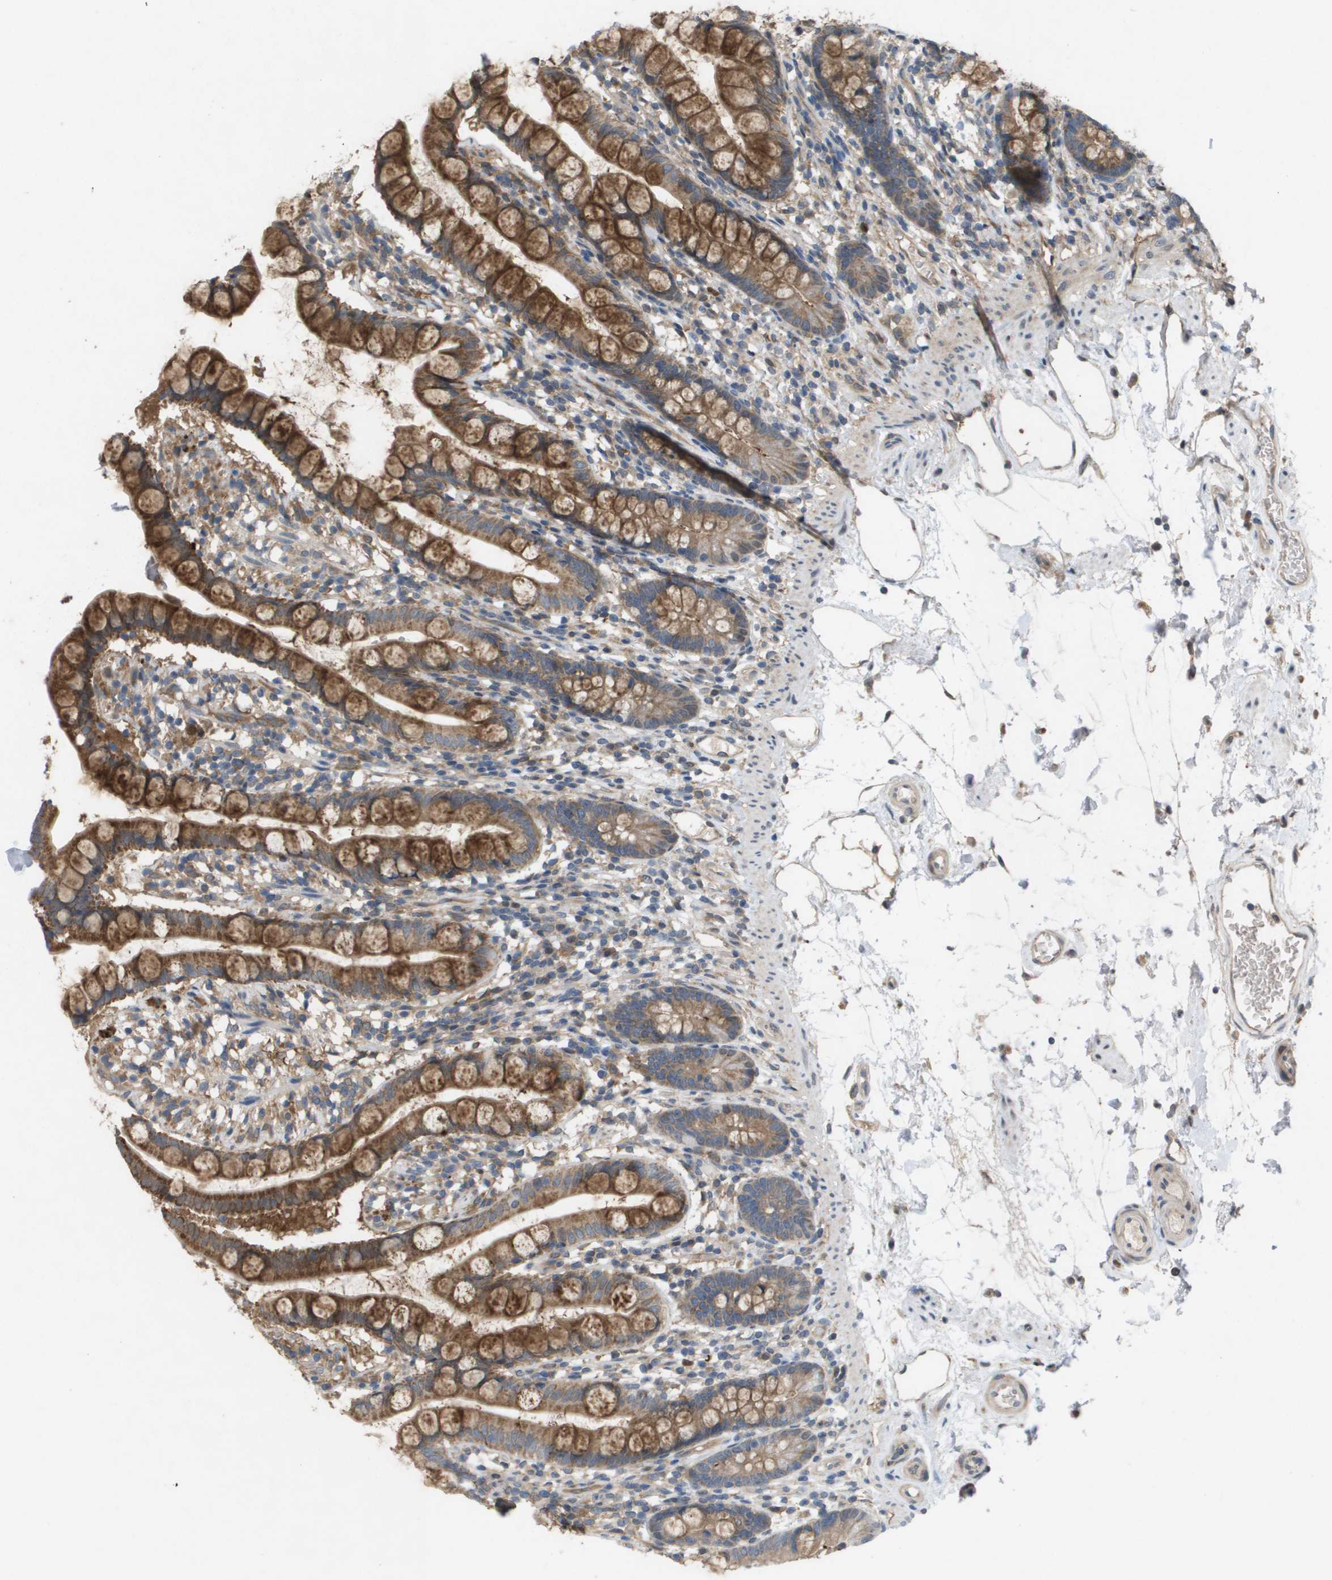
{"staining": {"intensity": "moderate", "quantity": ">75%", "location": "cytoplasmic/membranous"}, "tissue": "small intestine", "cell_type": "Glandular cells", "image_type": "normal", "snomed": [{"axis": "morphology", "description": "Normal tissue, NOS"}, {"axis": "topography", "description": "Small intestine"}], "caption": "Glandular cells exhibit medium levels of moderate cytoplasmic/membranous expression in about >75% of cells in benign human small intestine.", "gene": "PALD1", "patient": {"sex": "female", "age": 84}}